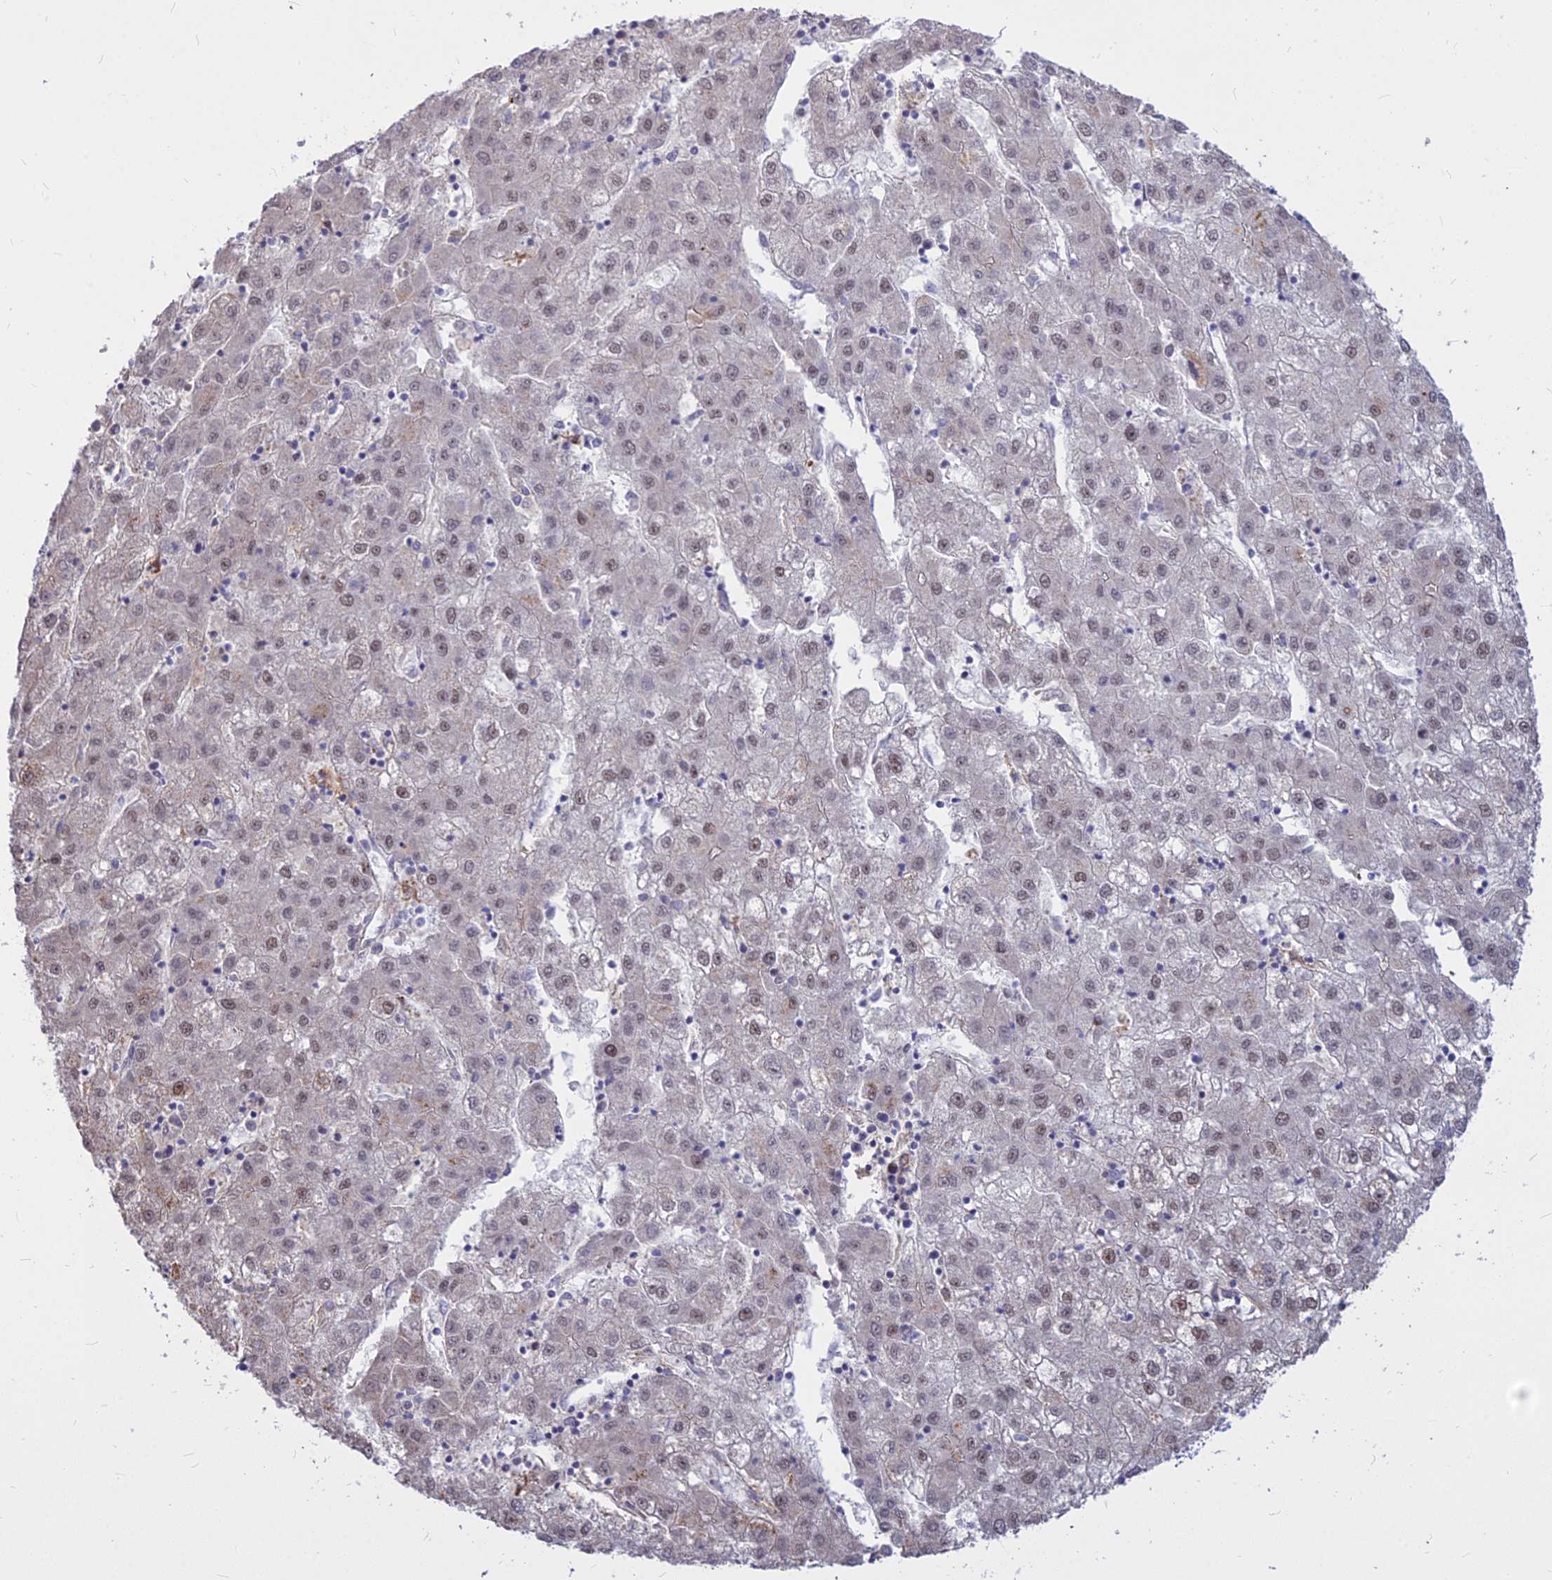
{"staining": {"intensity": "moderate", "quantity": "<25%", "location": "cytoplasmic/membranous,nuclear"}, "tissue": "liver cancer", "cell_type": "Tumor cells", "image_type": "cancer", "snomed": [{"axis": "morphology", "description": "Carcinoma, Hepatocellular, NOS"}, {"axis": "topography", "description": "Liver"}], "caption": "Immunohistochemical staining of liver hepatocellular carcinoma displays moderate cytoplasmic/membranous and nuclear protein staining in approximately <25% of tumor cells.", "gene": "ALG10", "patient": {"sex": "male", "age": 72}}